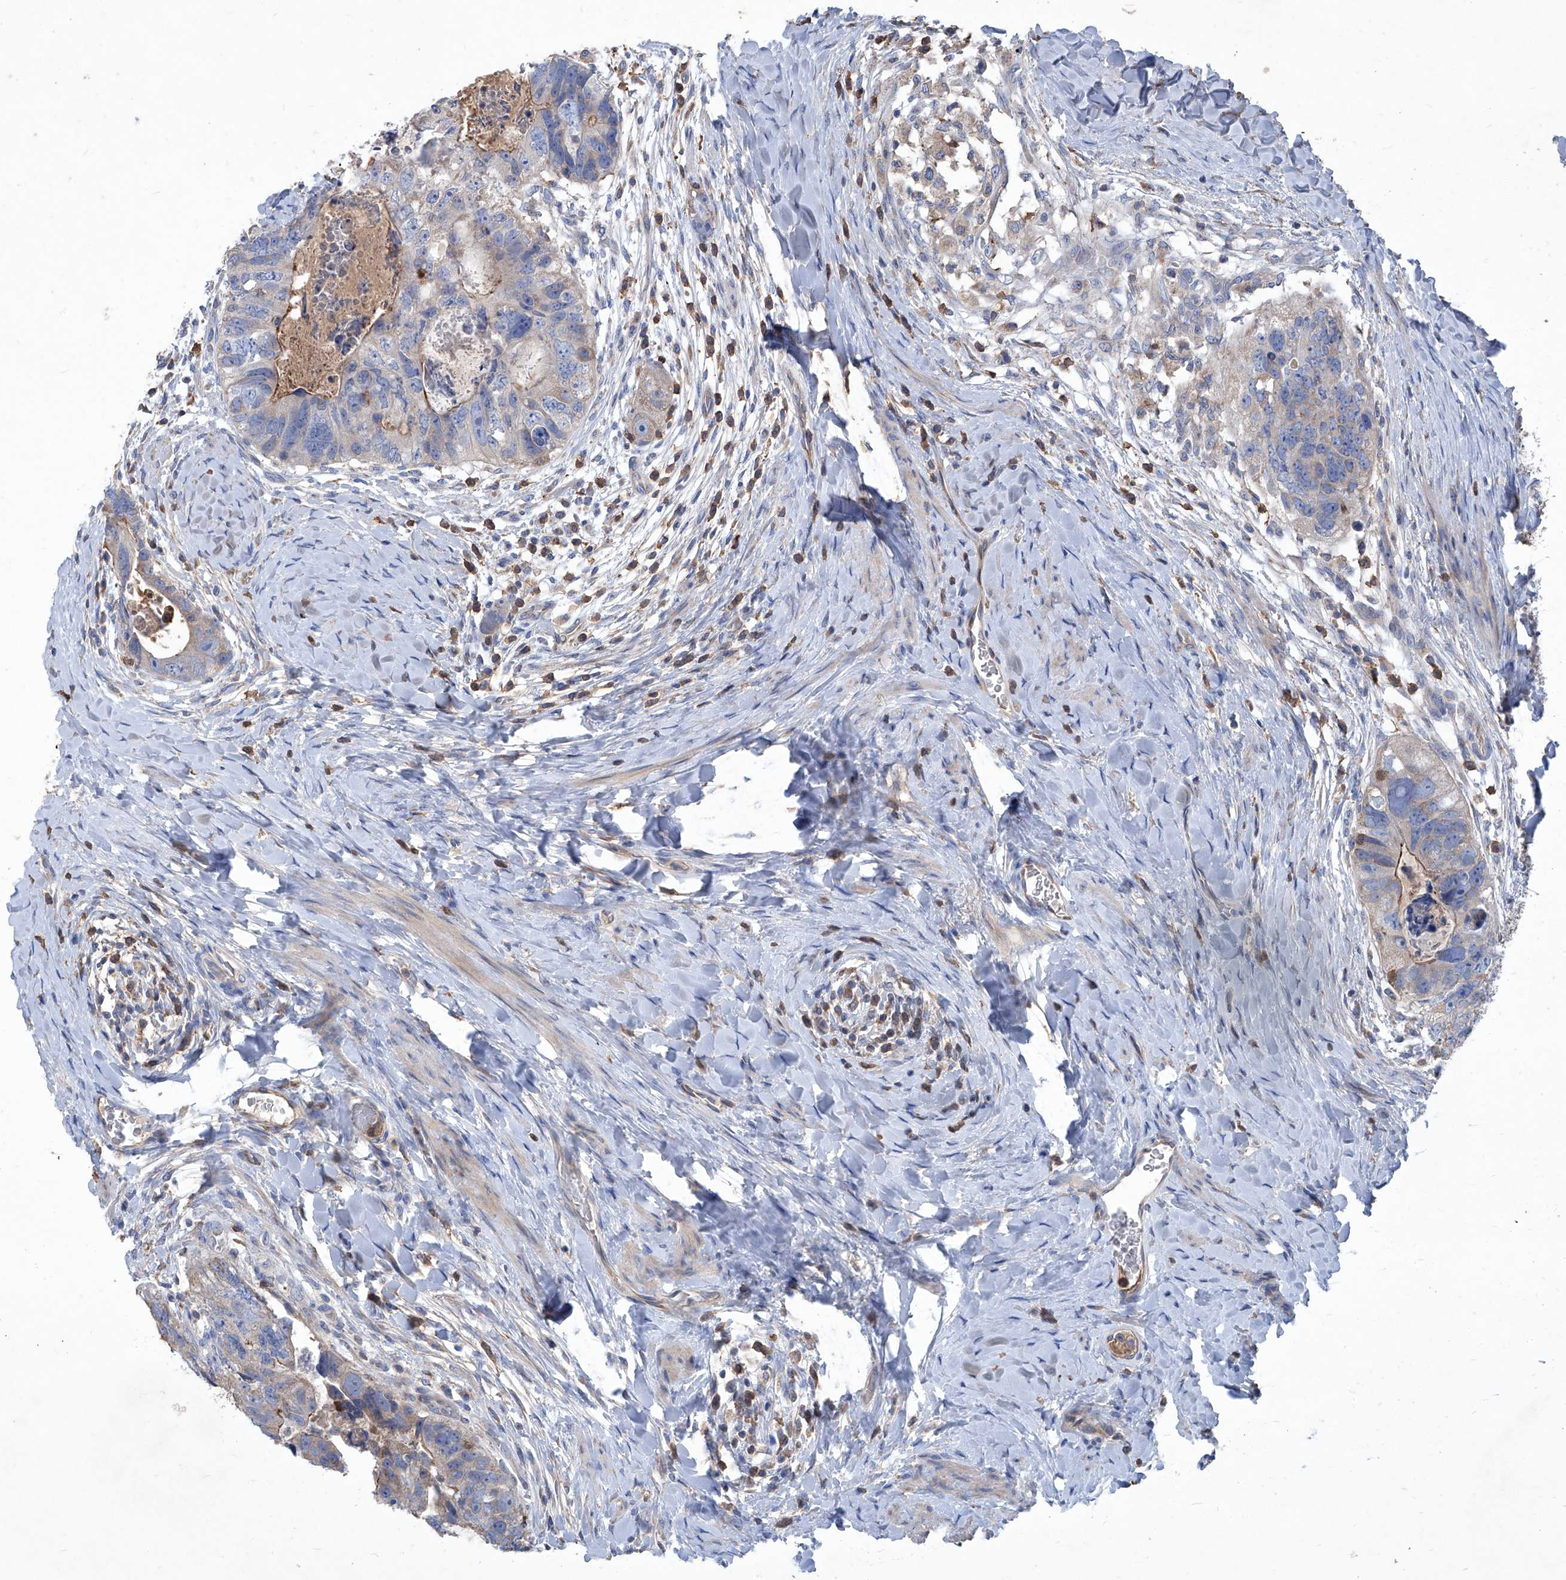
{"staining": {"intensity": "moderate", "quantity": "<25%", "location": "cytoplasmic/membranous"}, "tissue": "colorectal cancer", "cell_type": "Tumor cells", "image_type": "cancer", "snomed": [{"axis": "morphology", "description": "Adenocarcinoma, NOS"}, {"axis": "topography", "description": "Rectum"}], "caption": "A histopathology image of human colorectal cancer stained for a protein demonstrates moderate cytoplasmic/membranous brown staining in tumor cells.", "gene": "EPHA8", "patient": {"sex": "male", "age": 59}}